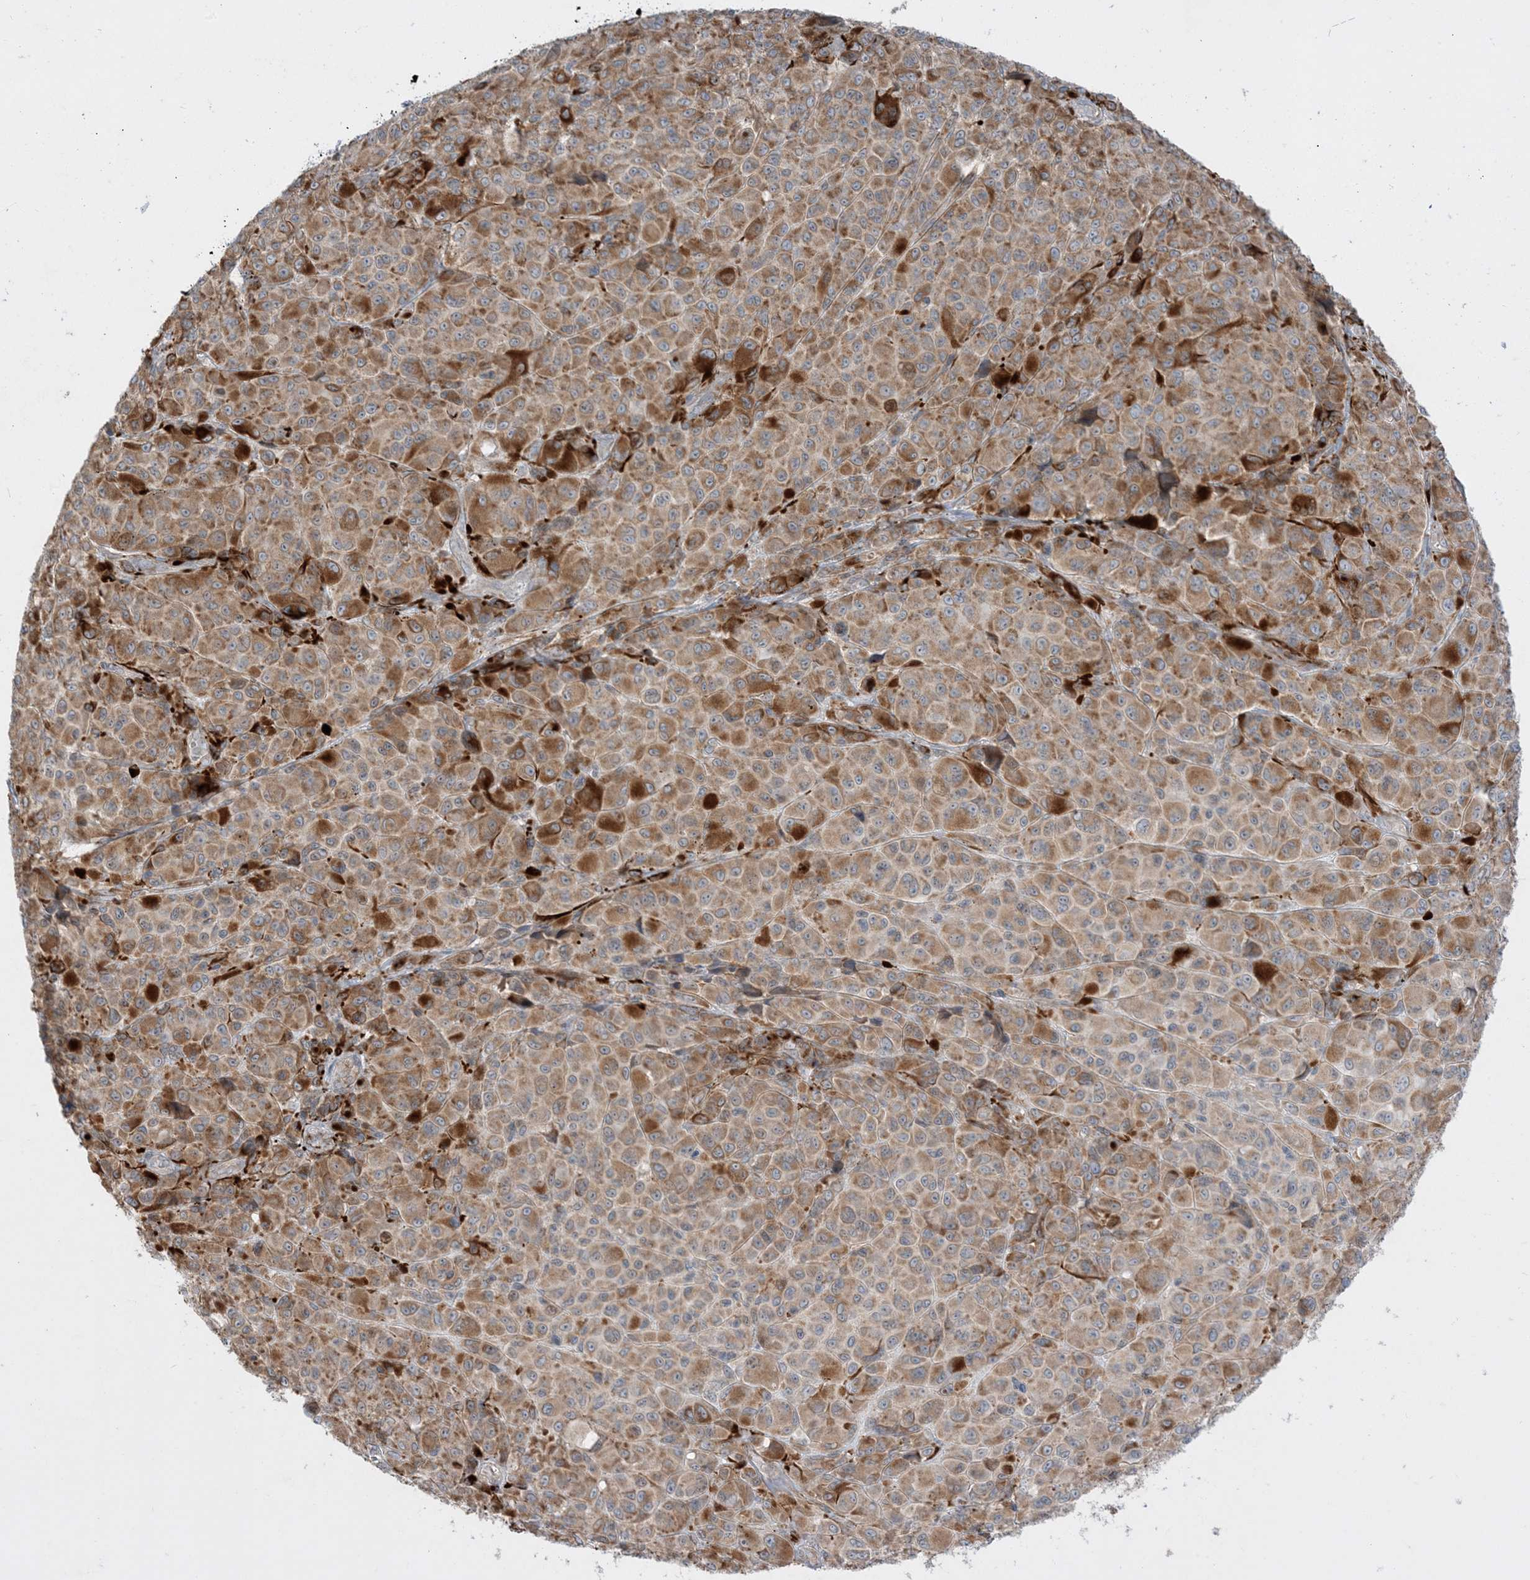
{"staining": {"intensity": "moderate", "quantity": ">75%", "location": "cytoplasmic/membranous"}, "tissue": "melanoma", "cell_type": "Tumor cells", "image_type": "cancer", "snomed": [{"axis": "morphology", "description": "Malignant melanoma, NOS"}, {"axis": "topography", "description": "Skin of trunk"}], "caption": "About >75% of tumor cells in human malignant melanoma demonstrate moderate cytoplasmic/membranous protein staining as visualized by brown immunohistochemical staining.", "gene": "MMGT1", "patient": {"sex": "male", "age": 71}}